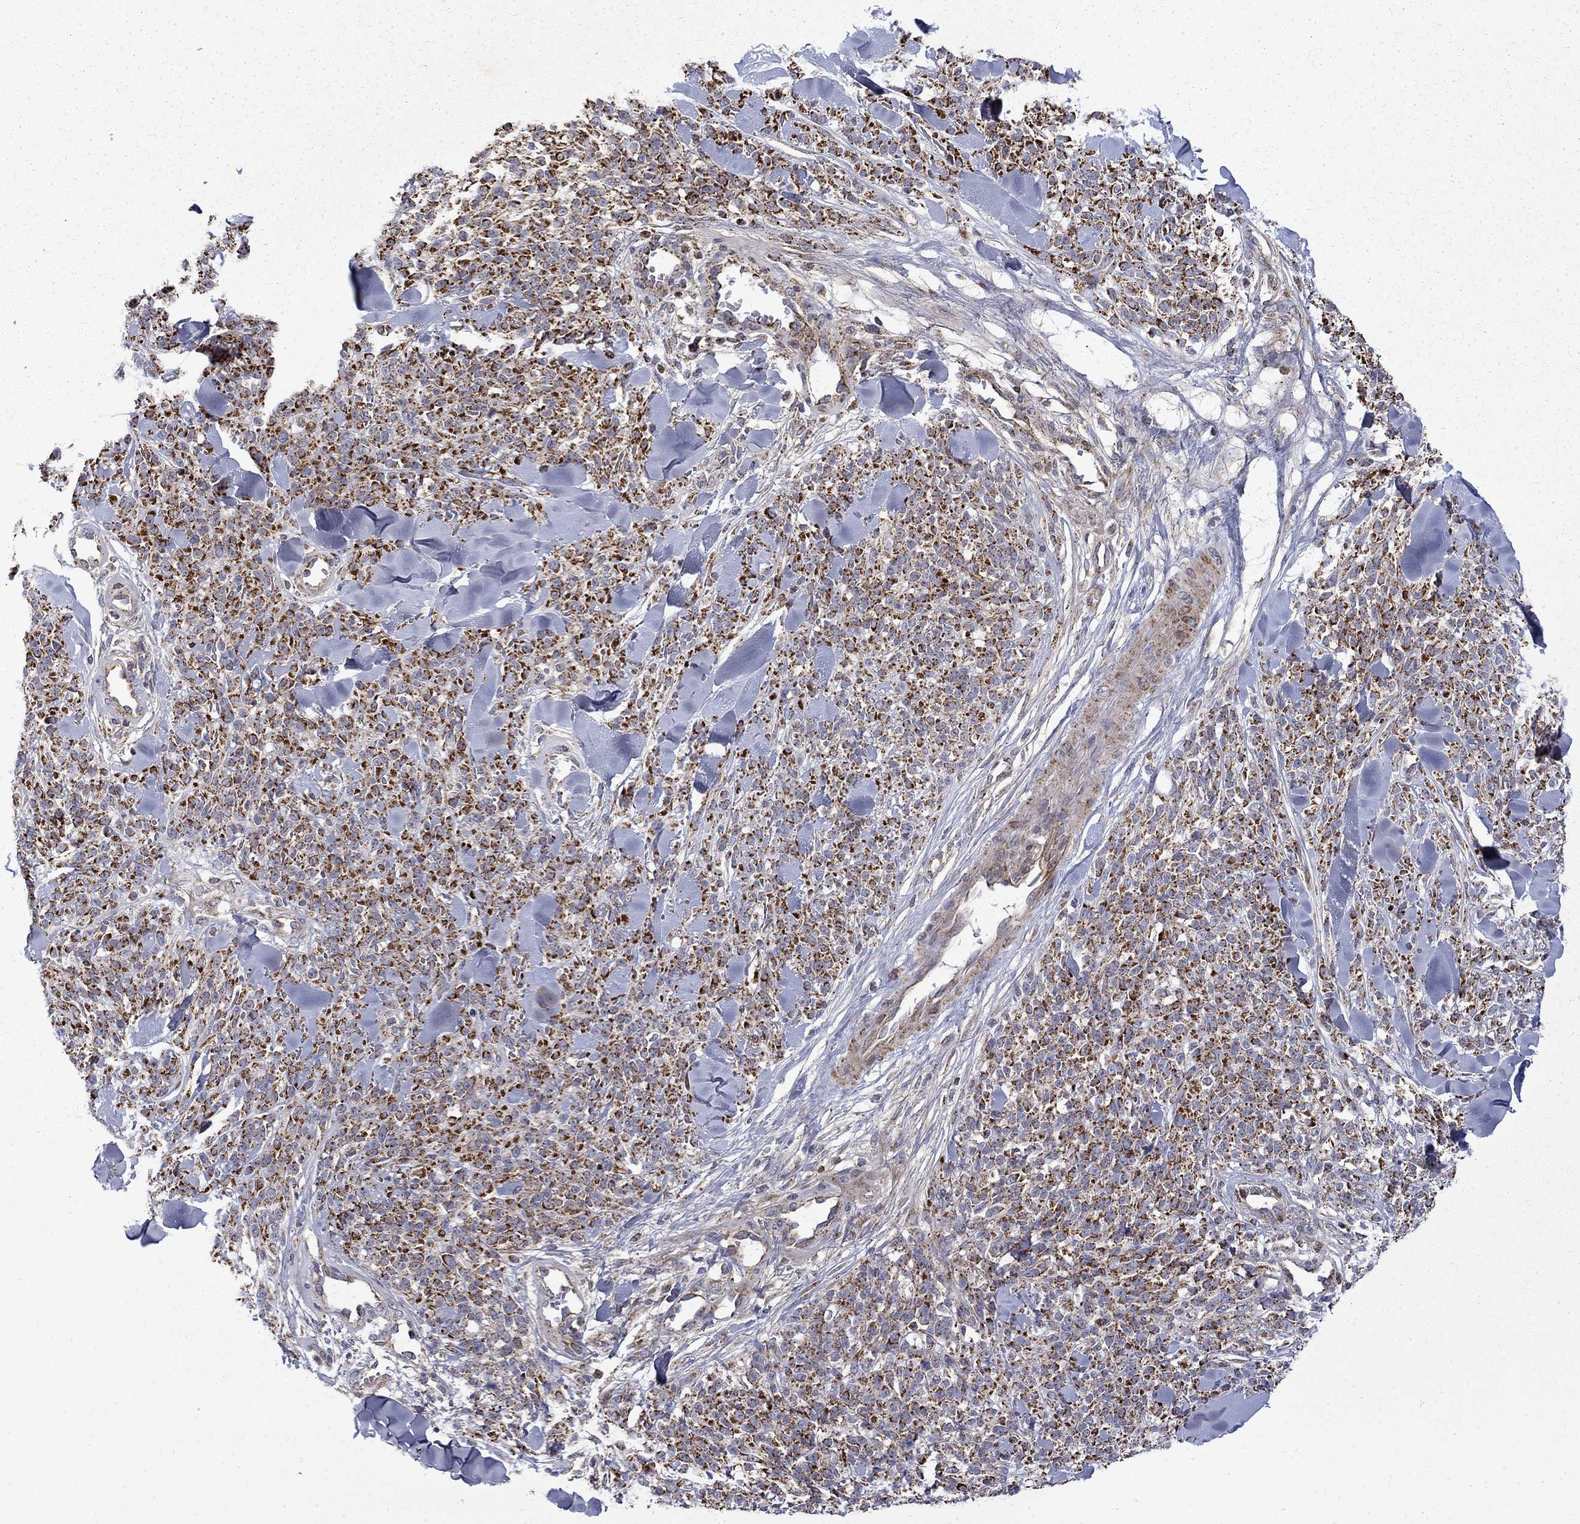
{"staining": {"intensity": "strong", "quantity": ">75%", "location": "cytoplasmic/membranous"}, "tissue": "melanoma", "cell_type": "Tumor cells", "image_type": "cancer", "snomed": [{"axis": "morphology", "description": "Malignant melanoma, NOS"}, {"axis": "topography", "description": "Skin"}, {"axis": "topography", "description": "Skin of trunk"}], "caption": "Immunohistochemical staining of human melanoma exhibits strong cytoplasmic/membranous protein staining in approximately >75% of tumor cells.", "gene": "PCBP3", "patient": {"sex": "male", "age": 74}}